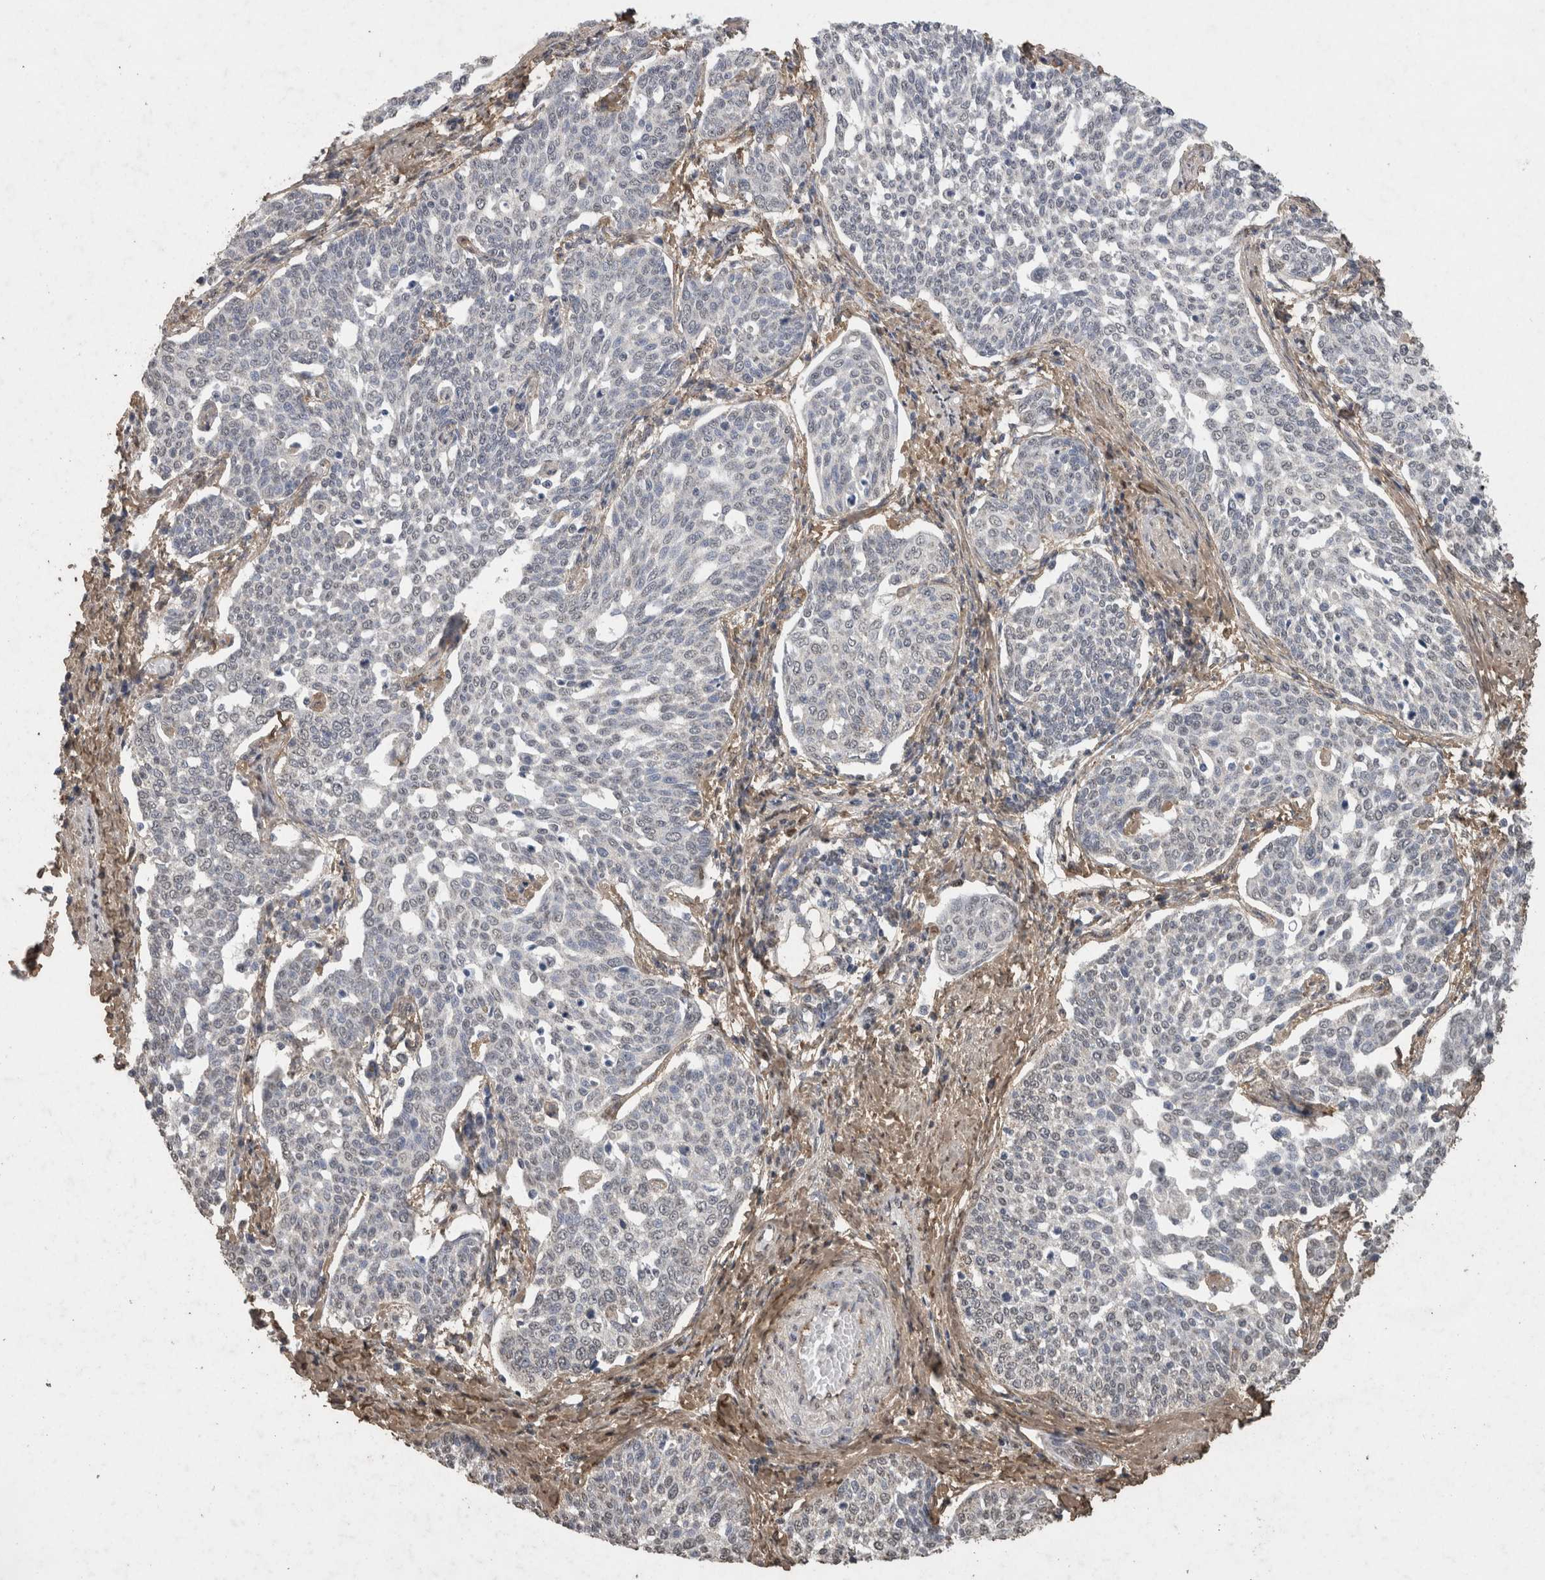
{"staining": {"intensity": "negative", "quantity": "none", "location": "none"}, "tissue": "cervical cancer", "cell_type": "Tumor cells", "image_type": "cancer", "snomed": [{"axis": "morphology", "description": "Squamous cell carcinoma, NOS"}, {"axis": "topography", "description": "Cervix"}], "caption": "A high-resolution histopathology image shows immunohistochemistry (IHC) staining of cervical cancer, which displays no significant staining in tumor cells.", "gene": "C1QTNF5", "patient": {"sex": "female", "age": 34}}